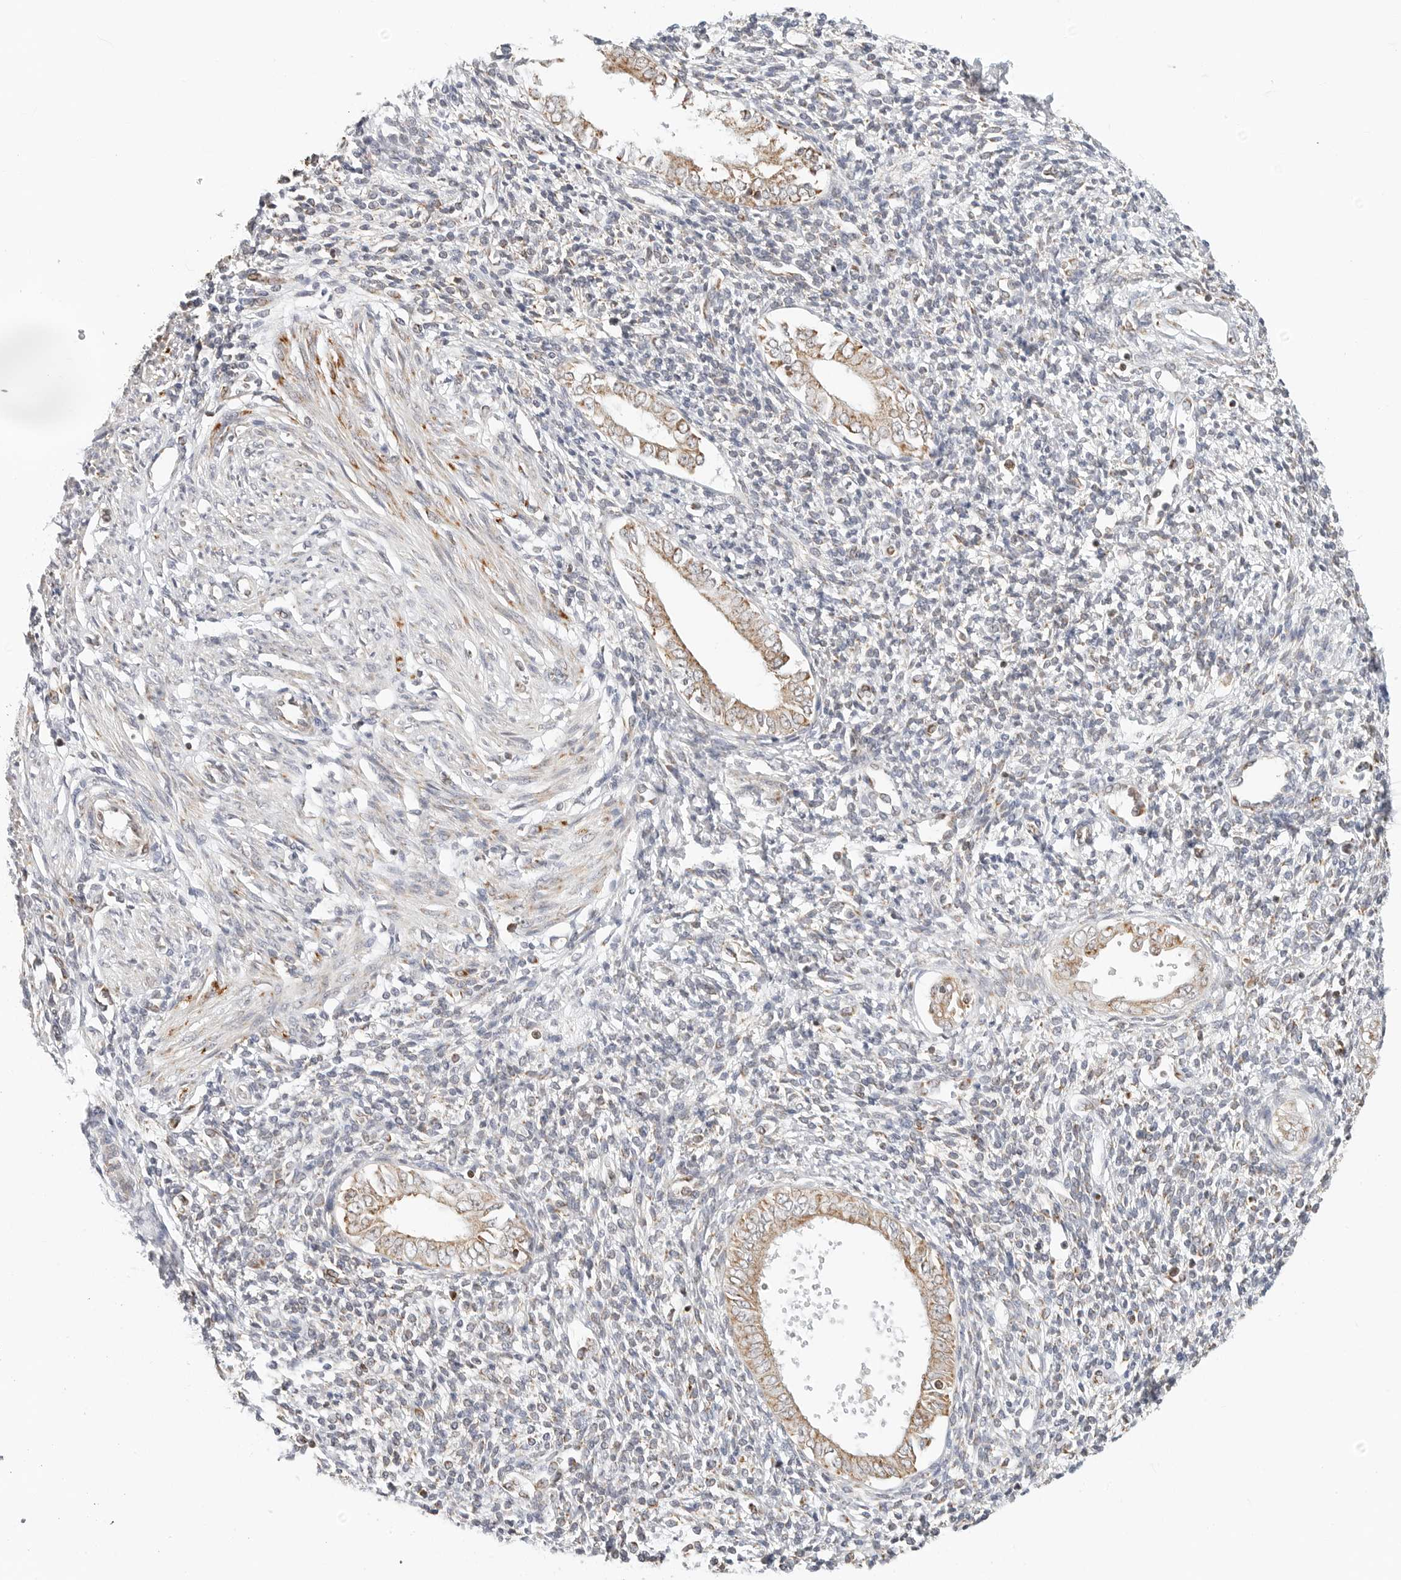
{"staining": {"intensity": "negative", "quantity": "none", "location": "none"}, "tissue": "endometrium", "cell_type": "Cells in endometrial stroma", "image_type": "normal", "snomed": [{"axis": "morphology", "description": "Normal tissue, NOS"}, {"axis": "topography", "description": "Endometrium"}], "caption": "IHC image of normal endometrium stained for a protein (brown), which exhibits no staining in cells in endometrial stroma.", "gene": "POLR3GL", "patient": {"sex": "female", "age": 66}}